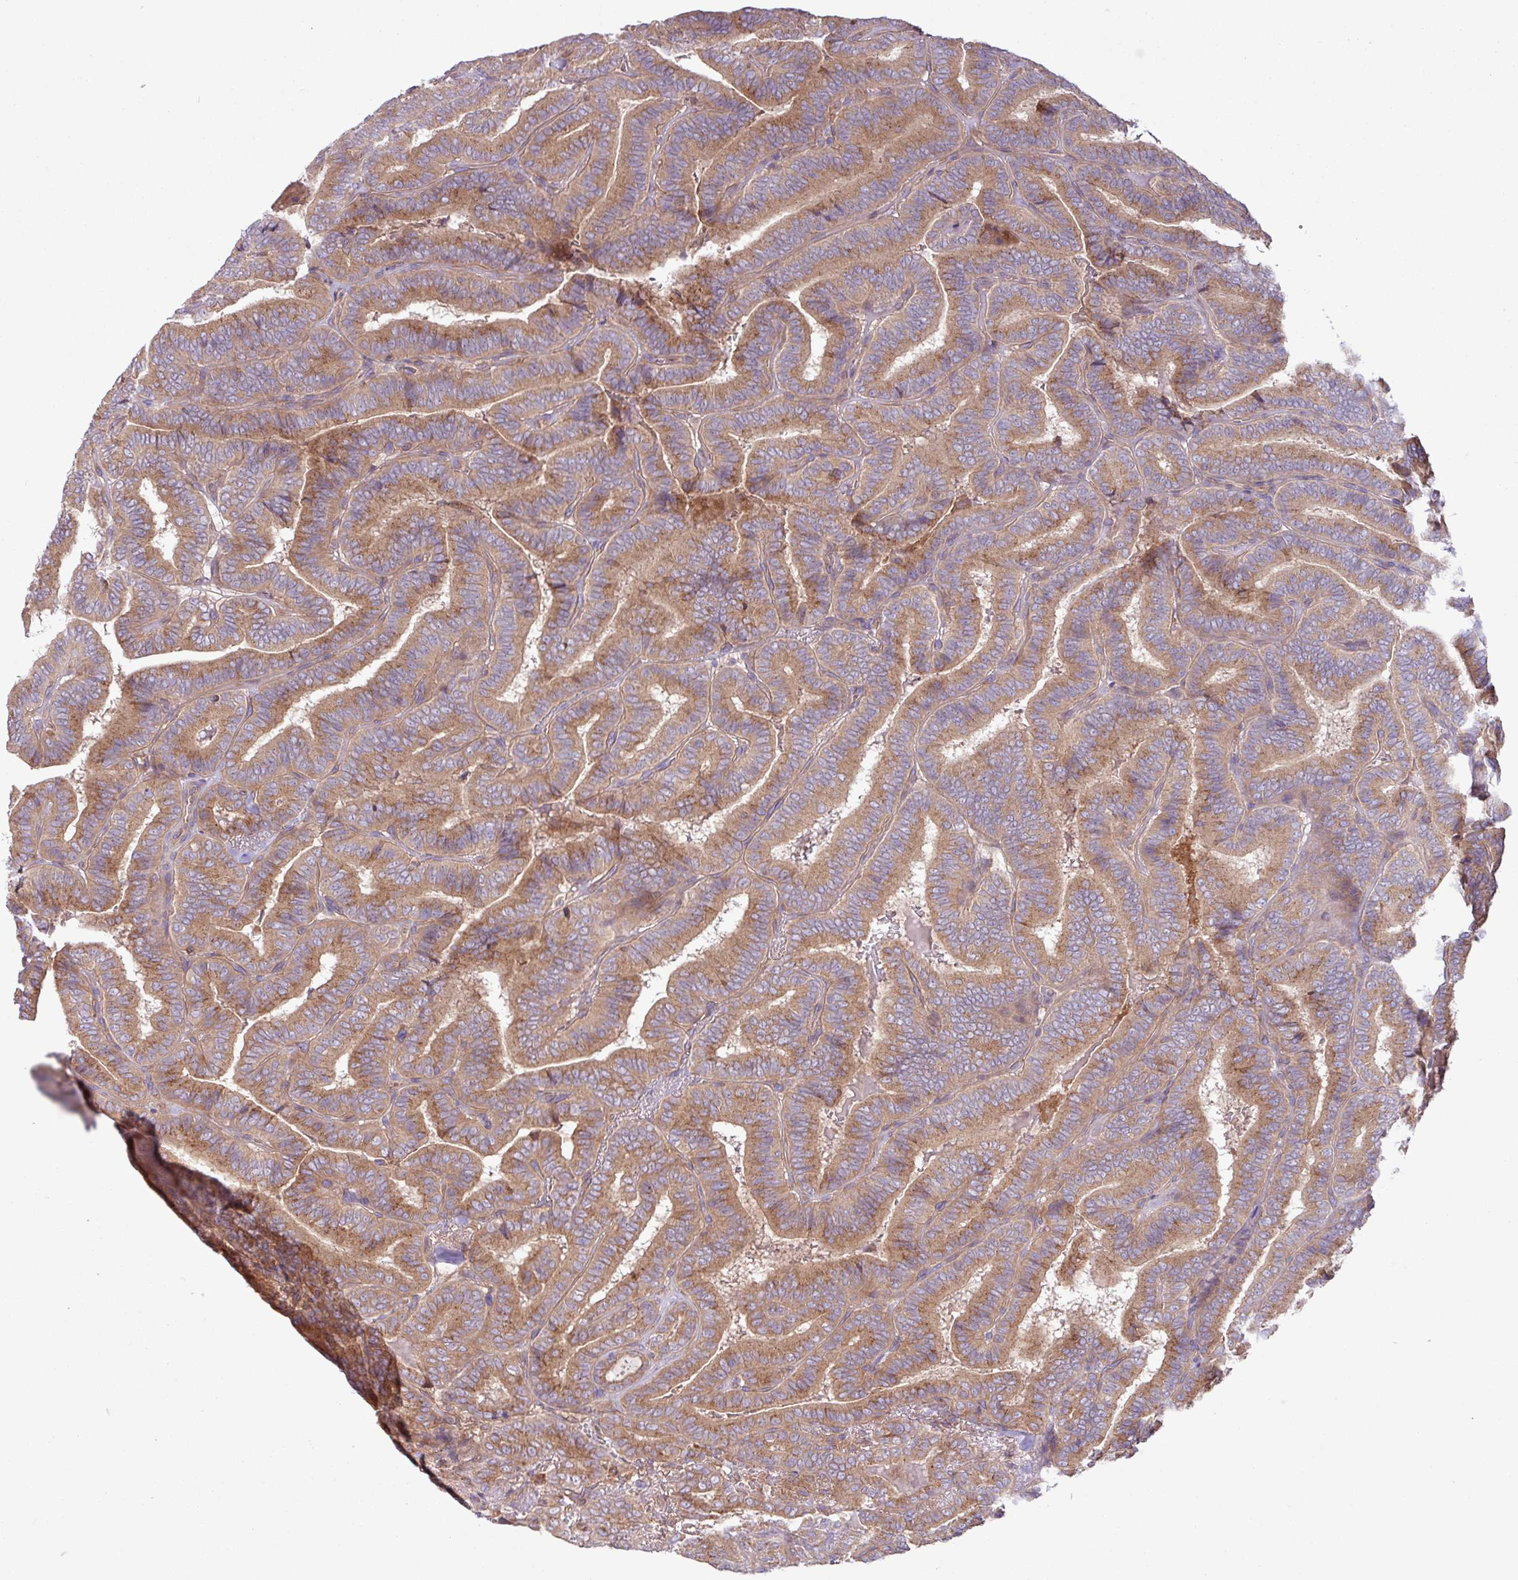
{"staining": {"intensity": "moderate", "quantity": ">75%", "location": "cytoplasmic/membranous"}, "tissue": "thyroid cancer", "cell_type": "Tumor cells", "image_type": "cancer", "snomed": [{"axis": "morphology", "description": "Papillary adenocarcinoma, NOS"}, {"axis": "topography", "description": "Thyroid gland"}], "caption": "This micrograph exhibits immunohistochemistry staining of papillary adenocarcinoma (thyroid), with medium moderate cytoplasmic/membranous expression in approximately >75% of tumor cells.", "gene": "RAB19", "patient": {"sex": "male", "age": 61}}